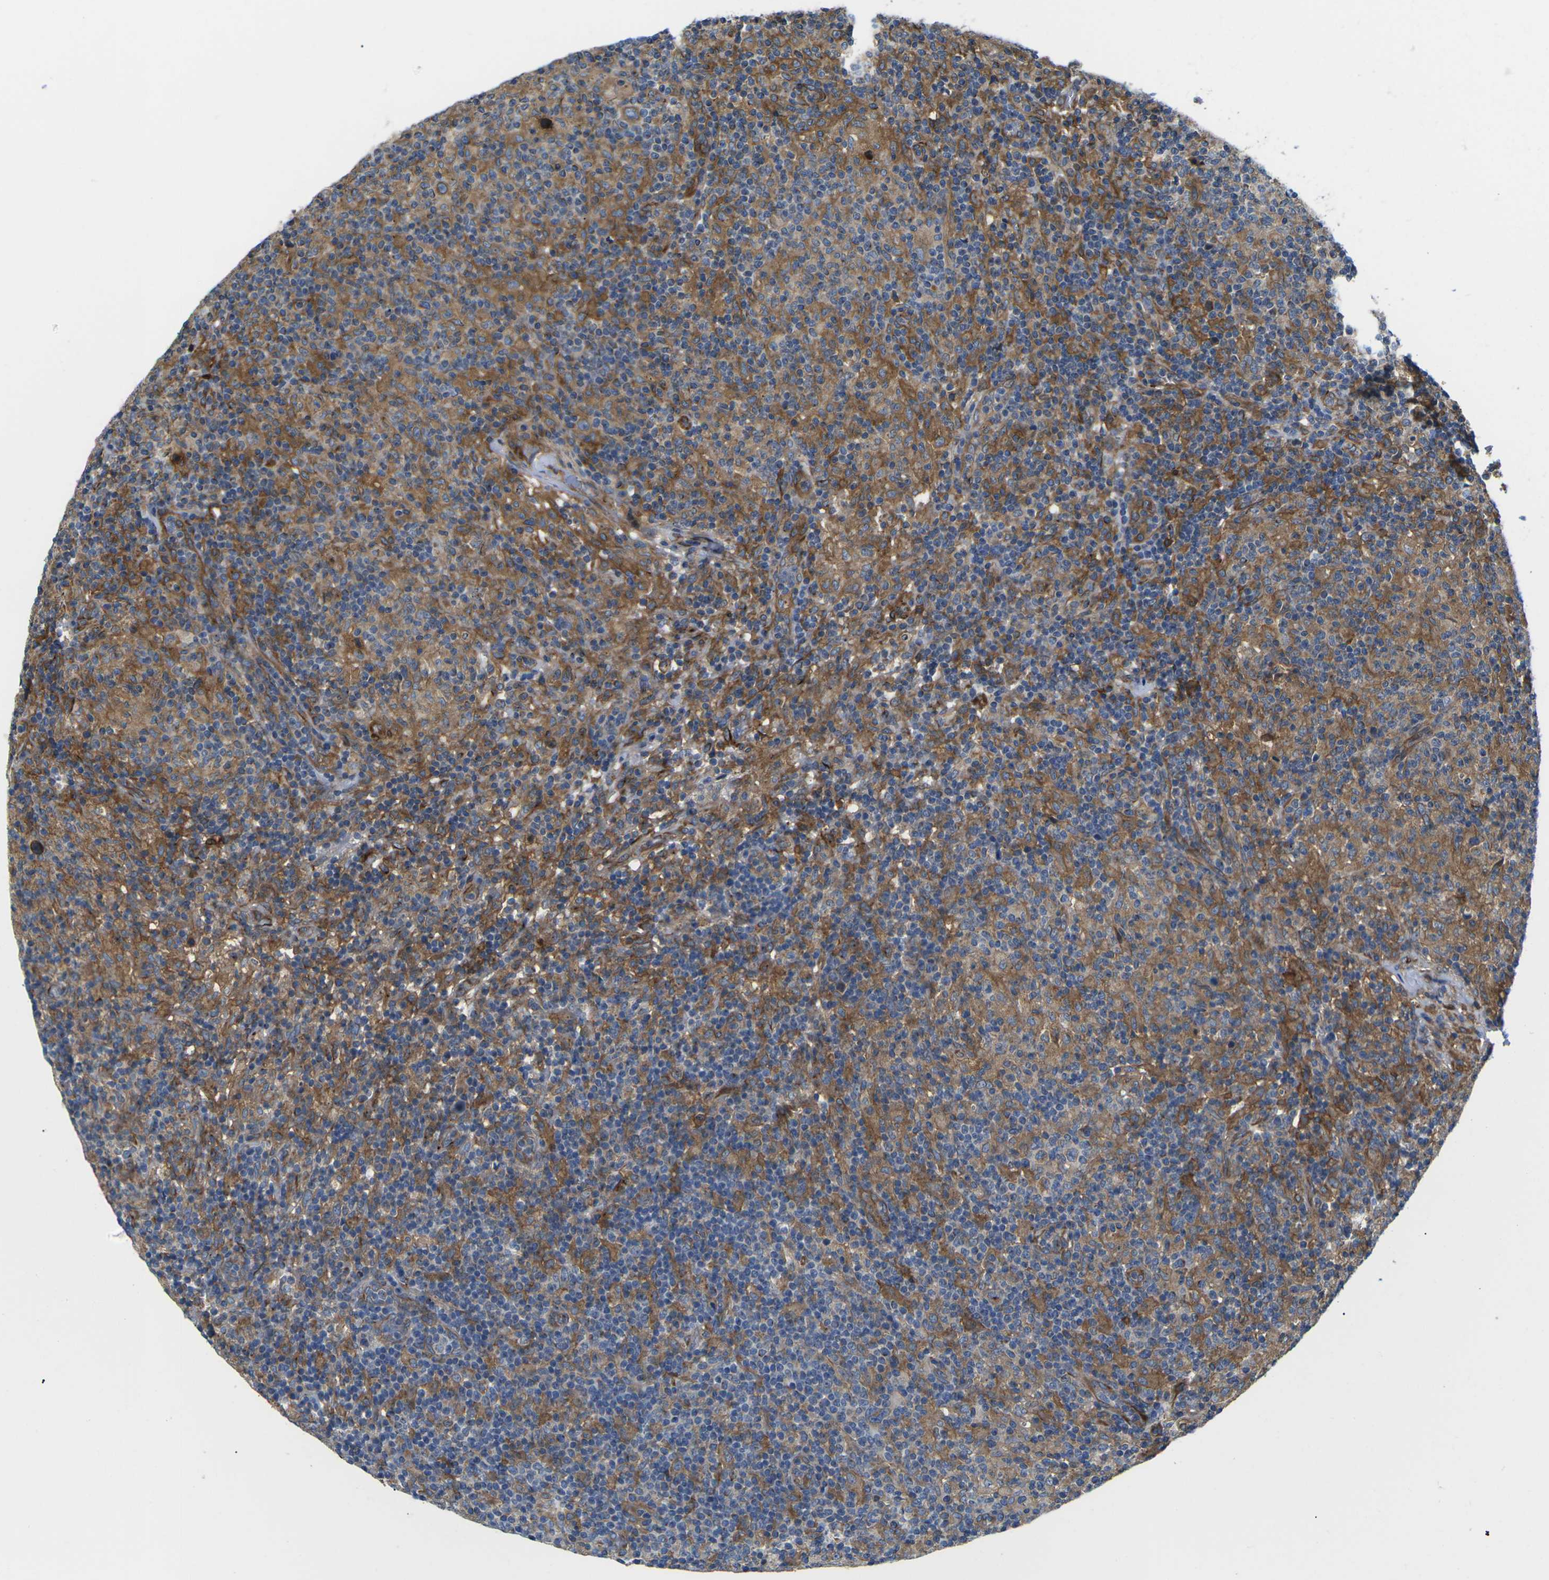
{"staining": {"intensity": "moderate", "quantity": "25%-75%", "location": "cytoplasmic/membranous"}, "tissue": "lymphoma", "cell_type": "Tumor cells", "image_type": "cancer", "snomed": [{"axis": "morphology", "description": "Hodgkin's disease, NOS"}, {"axis": "topography", "description": "Lymph node"}], "caption": "The micrograph exhibits immunohistochemical staining of lymphoma. There is moderate cytoplasmic/membranous expression is appreciated in about 25%-75% of tumor cells. Nuclei are stained in blue.", "gene": "TMEFF2", "patient": {"sex": "male", "age": 70}}